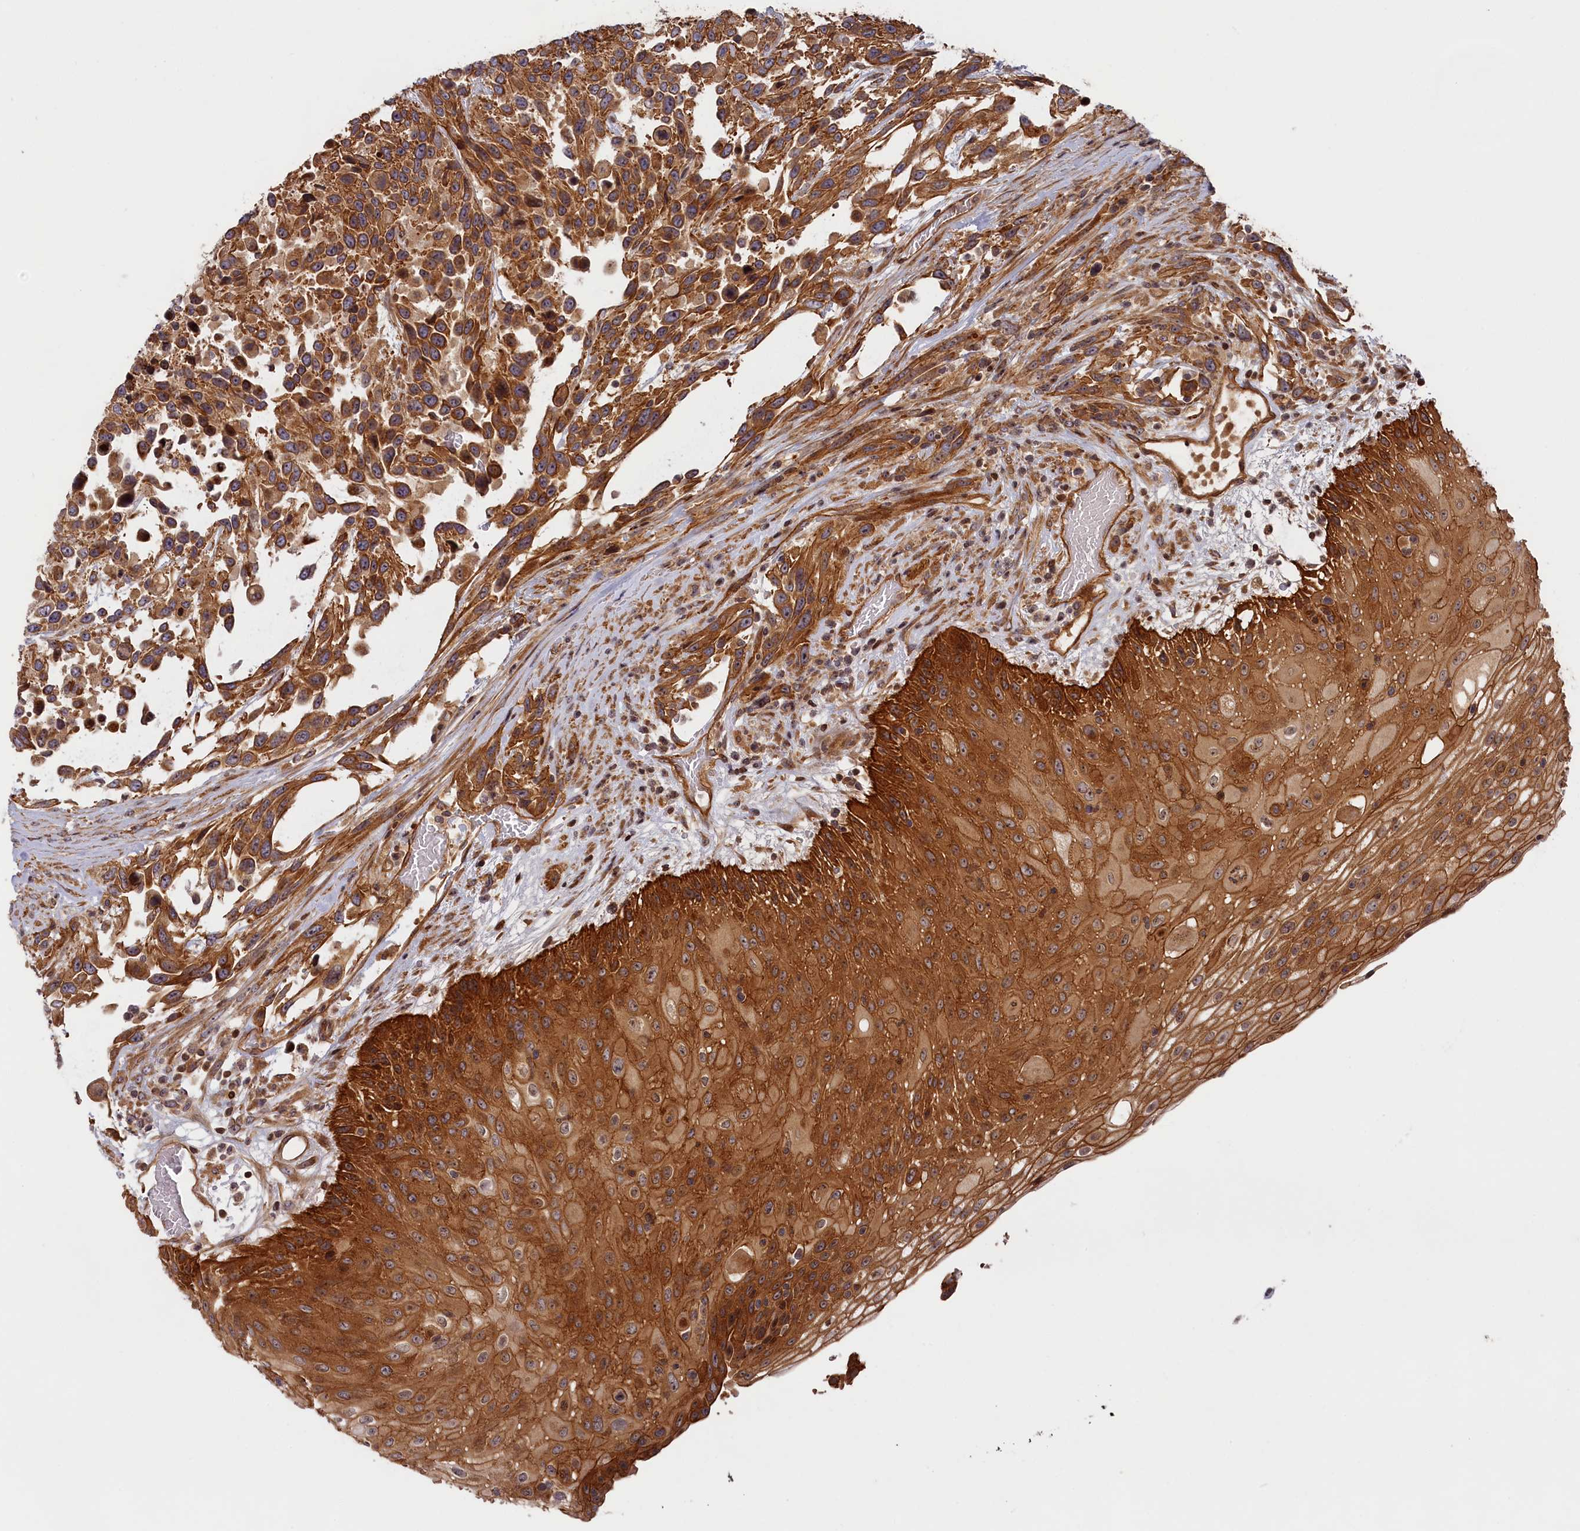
{"staining": {"intensity": "strong", "quantity": ">75%", "location": "cytoplasmic/membranous"}, "tissue": "urothelial cancer", "cell_type": "Tumor cells", "image_type": "cancer", "snomed": [{"axis": "morphology", "description": "Urothelial carcinoma, High grade"}, {"axis": "topography", "description": "Urinary bladder"}], "caption": "This is an image of immunohistochemistry staining of high-grade urothelial carcinoma, which shows strong staining in the cytoplasmic/membranous of tumor cells.", "gene": "CEP44", "patient": {"sex": "female", "age": 70}}